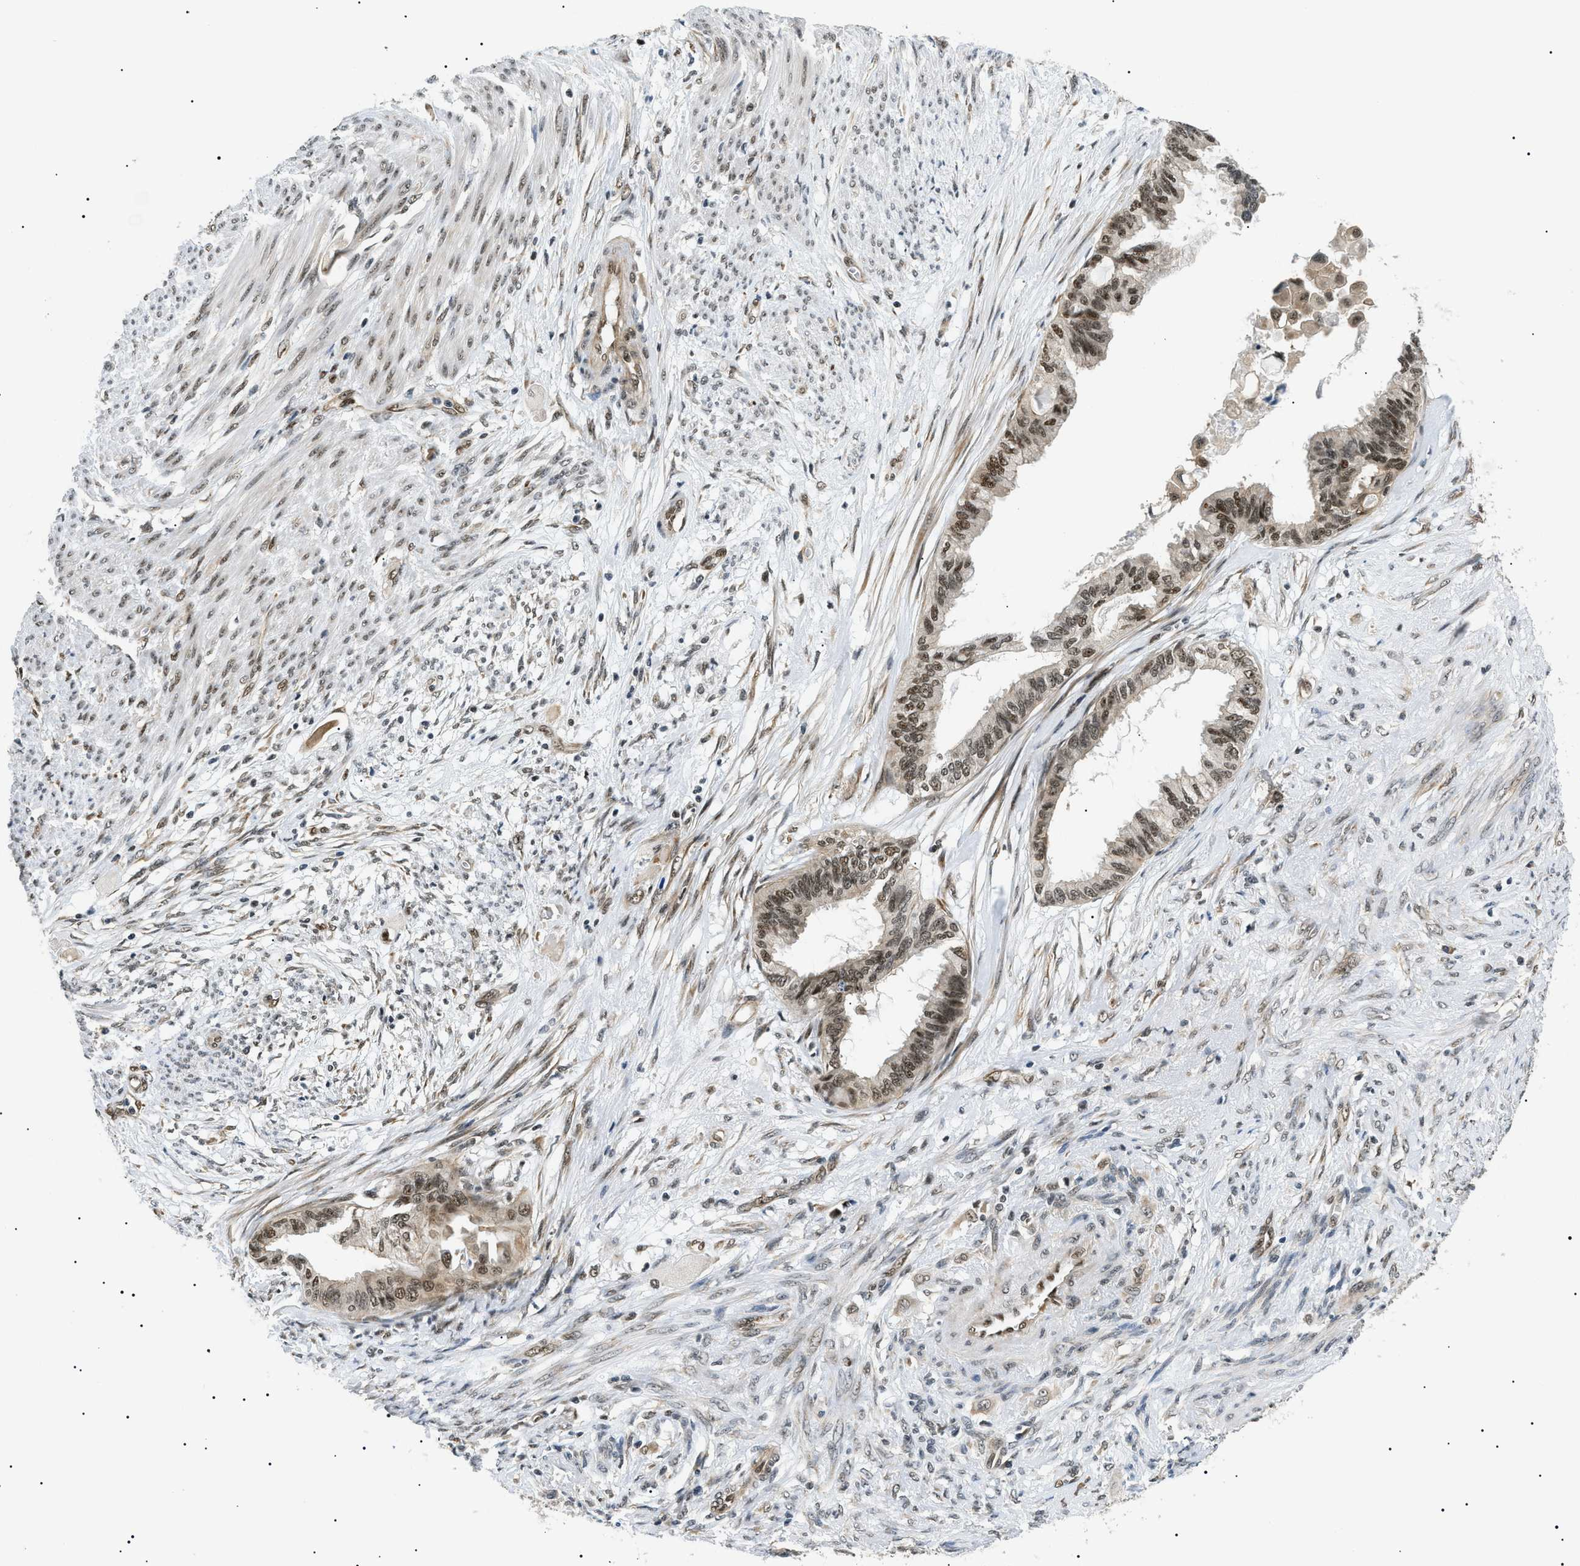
{"staining": {"intensity": "moderate", "quantity": ">75%", "location": "cytoplasmic/membranous,nuclear"}, "tissue": "cervical cancer", "cell_type": "Tumor cells", "image_type": "cancer", "snomed": [{"axis": "morphology", "description": "Normal tissue, NOS"}, {"axis": "morphology", "description": "Adenocarcinoma, NOS"}, {"axis": "topography", "description": "Cervix"}, {"axis": "topography", "description": "Endometrium"}], "caption": "This micrograph displays immunohistochemistry staining of adenocarcinoma (cervical), with medium moderate cytoplasmic/membranous and nuclear staining in about >75% of tumor cells.", "gene": "CWC25", "patient": {"sex": "female", "age": 86}}